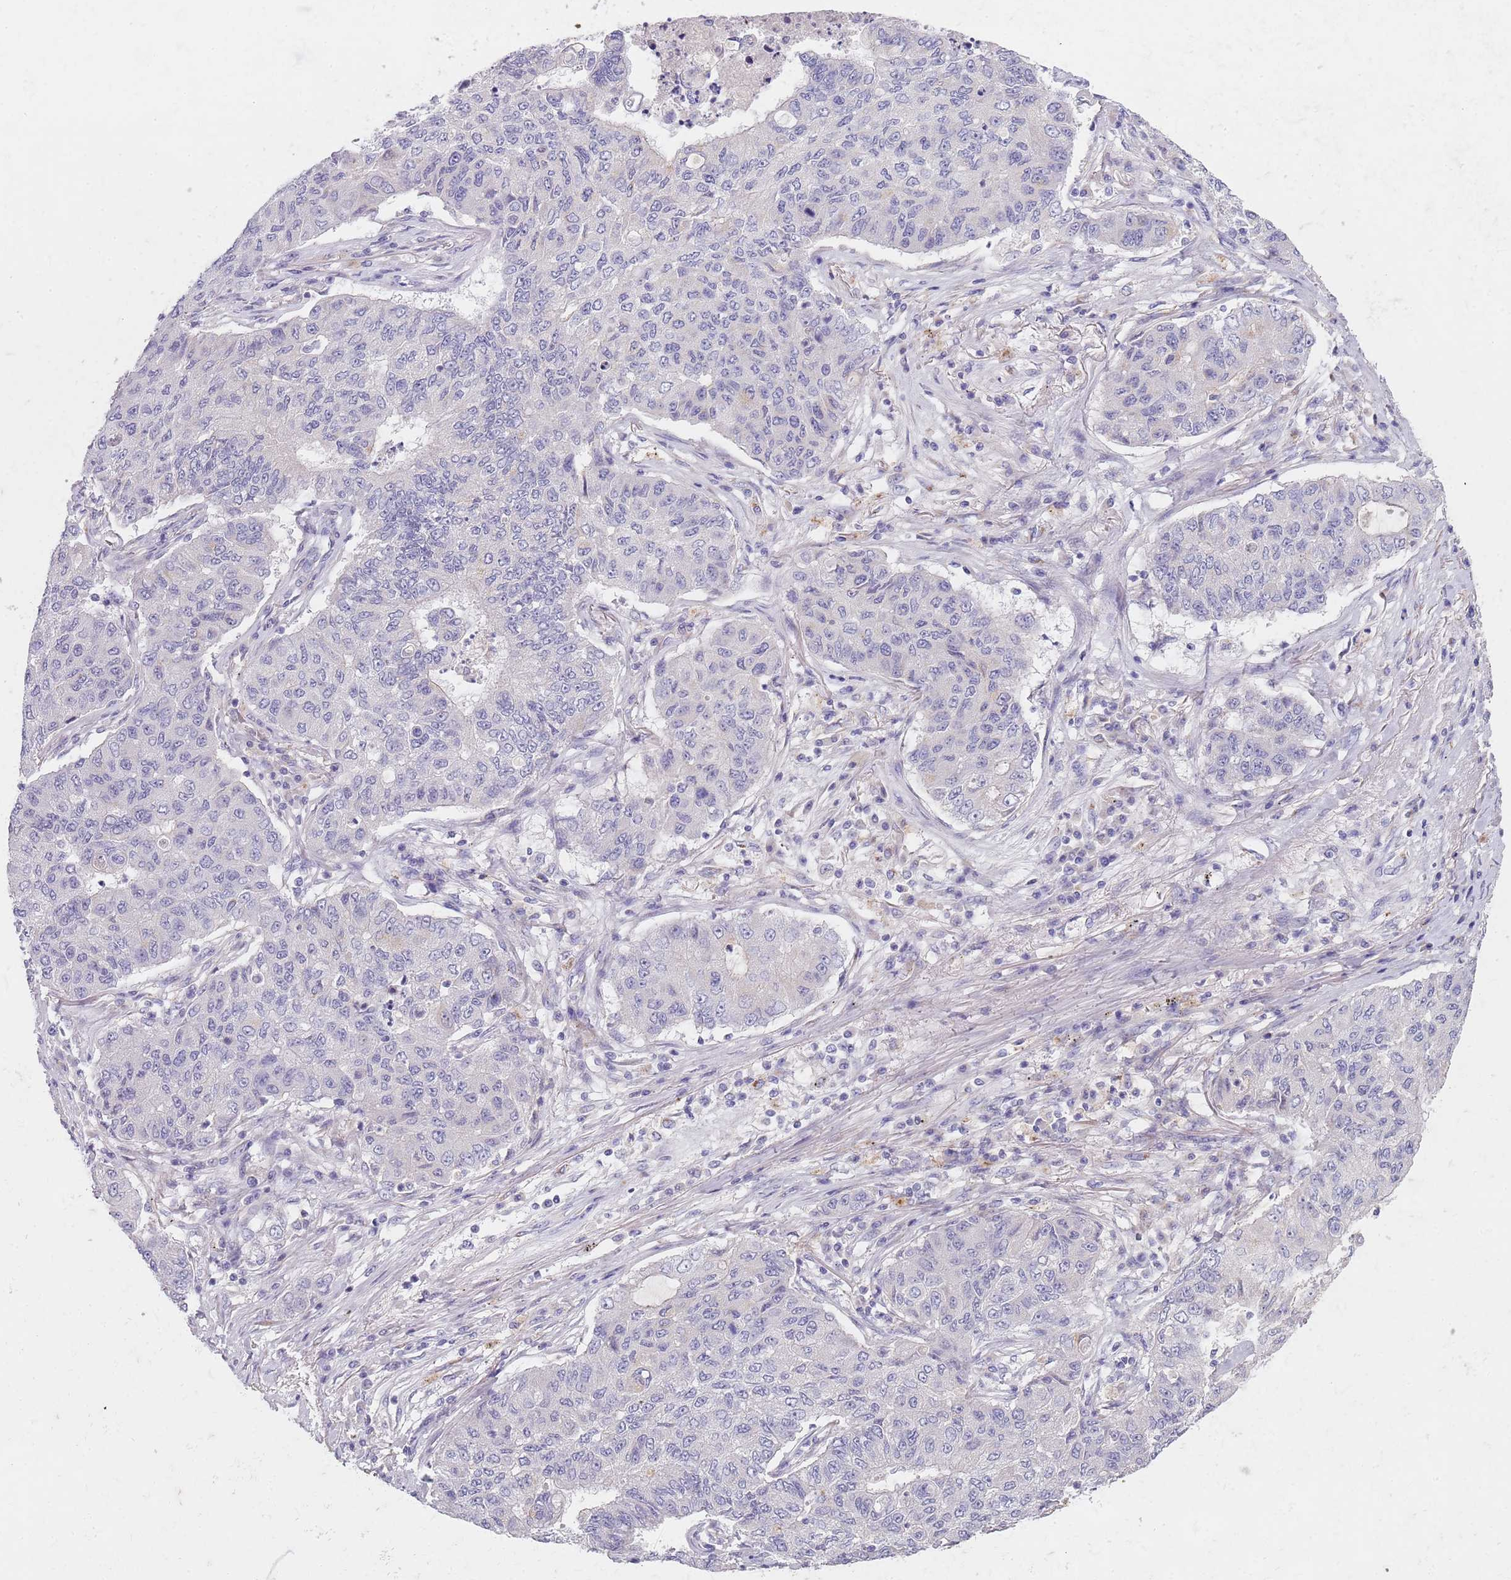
{"staining": {"intensity": "negative", "quantity": "none", "location": "none"}, "tissue": "lung cancer", "cell_type": "Tumor cells", "image_type": "cancer", "snomed": [{"axis": "morphology", "description": "Squamous cell carcinoma, NOS"}, {"axis": "topography", "description": "Lung"}], "caption": "Lung cancer was stained to show a protein in brown. There is no significant positivity in tumor cells. (DAB (3,3'-diaminobenzidine) immunohistochemistry visualized using brightfield microscopy, high magnification).", "gene": "MAN1C1", "patient": {"sex": "male", "age": 74}}